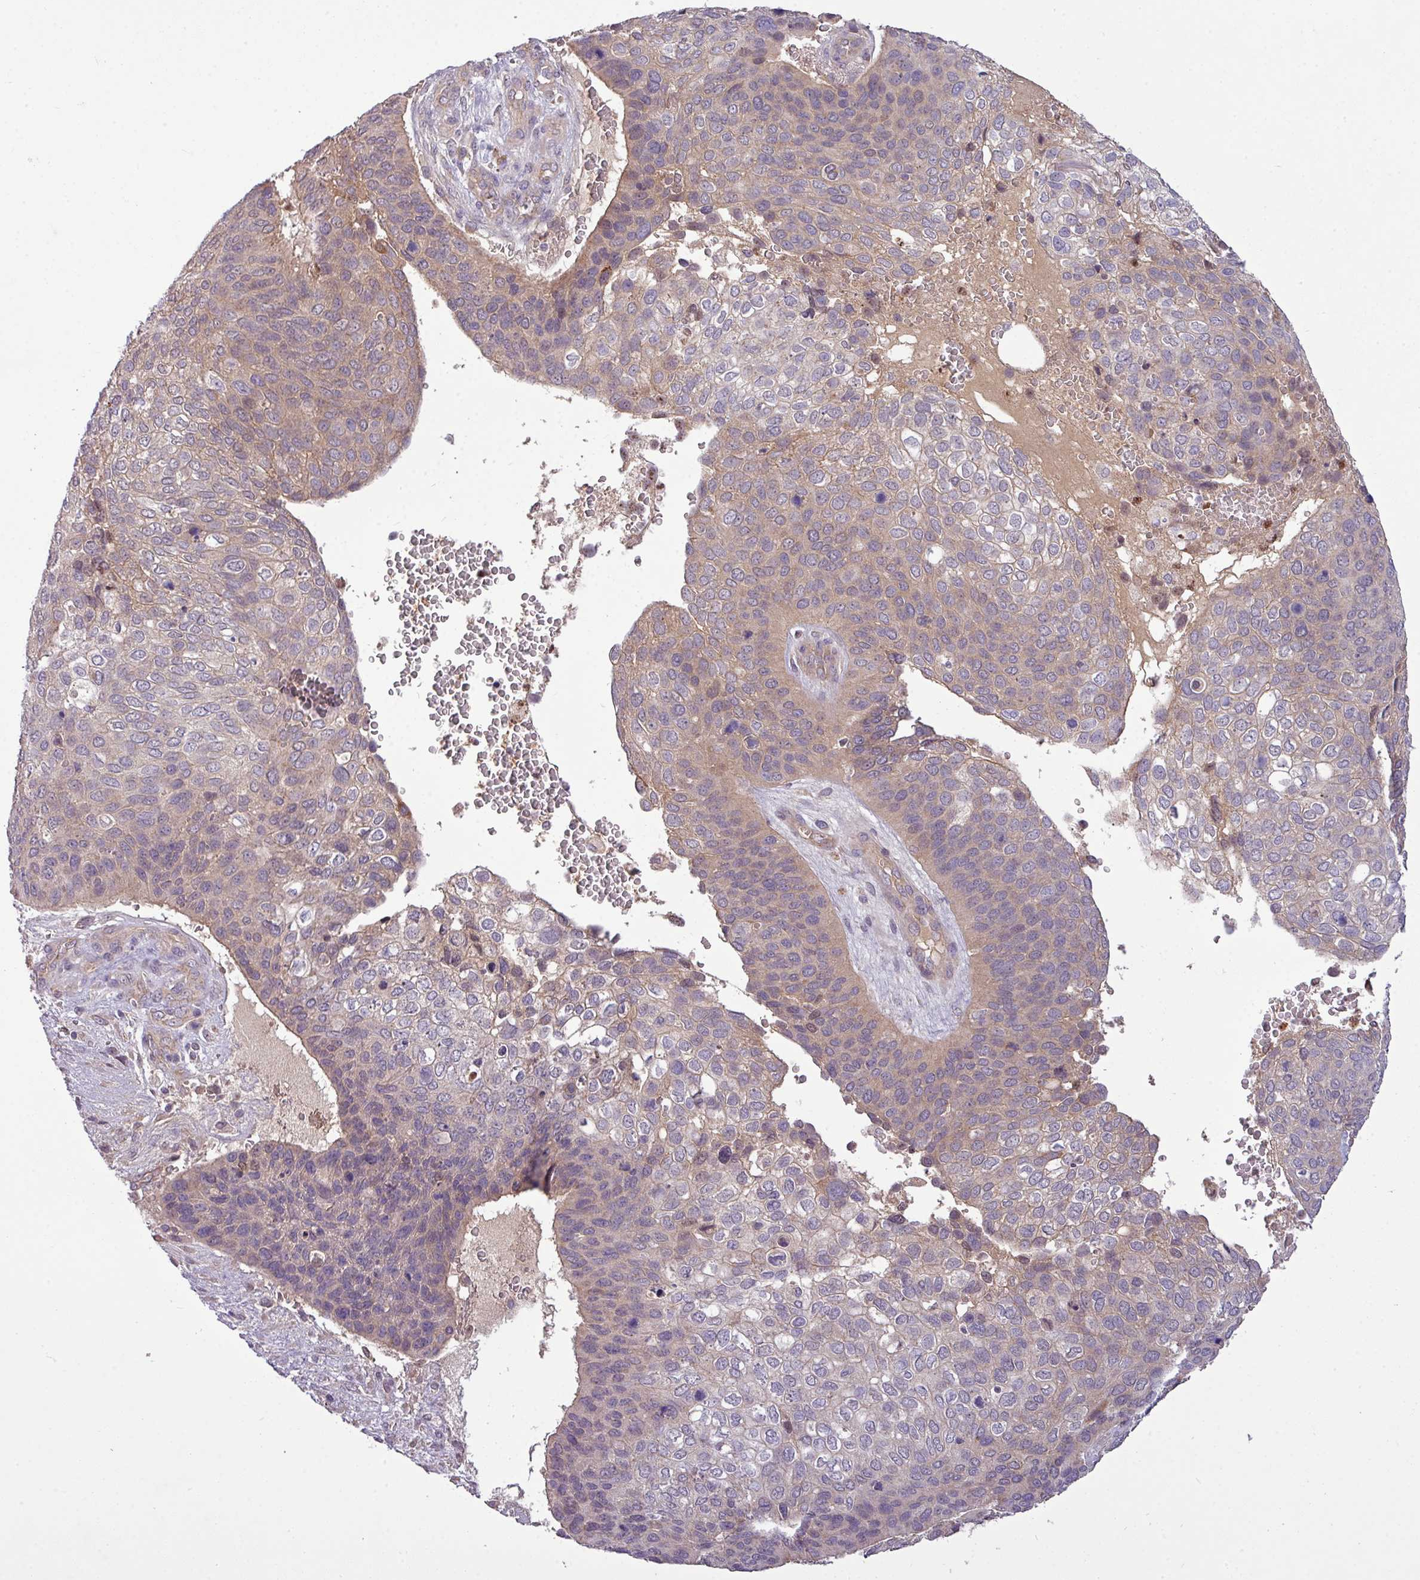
{"staining": {"intensity": "negative", "quantity": "none", "location": "none"}, "tissue": "skin cancer", "cell_type": "Tumor cells", "image_type": "cancer", "snomed": [{"axis": "morphology", "description": "Basal cell carcinoma"}, {"axis": "topography", "description": "Skin"}], "caption": "Immunohistochemistry (IHC) histopathology image of skin cancer stained for a protein (brown), which displays no positivity in tumor cells.", "gene": "PAPLN", "patient": {"sex": "female", "age": 74}}